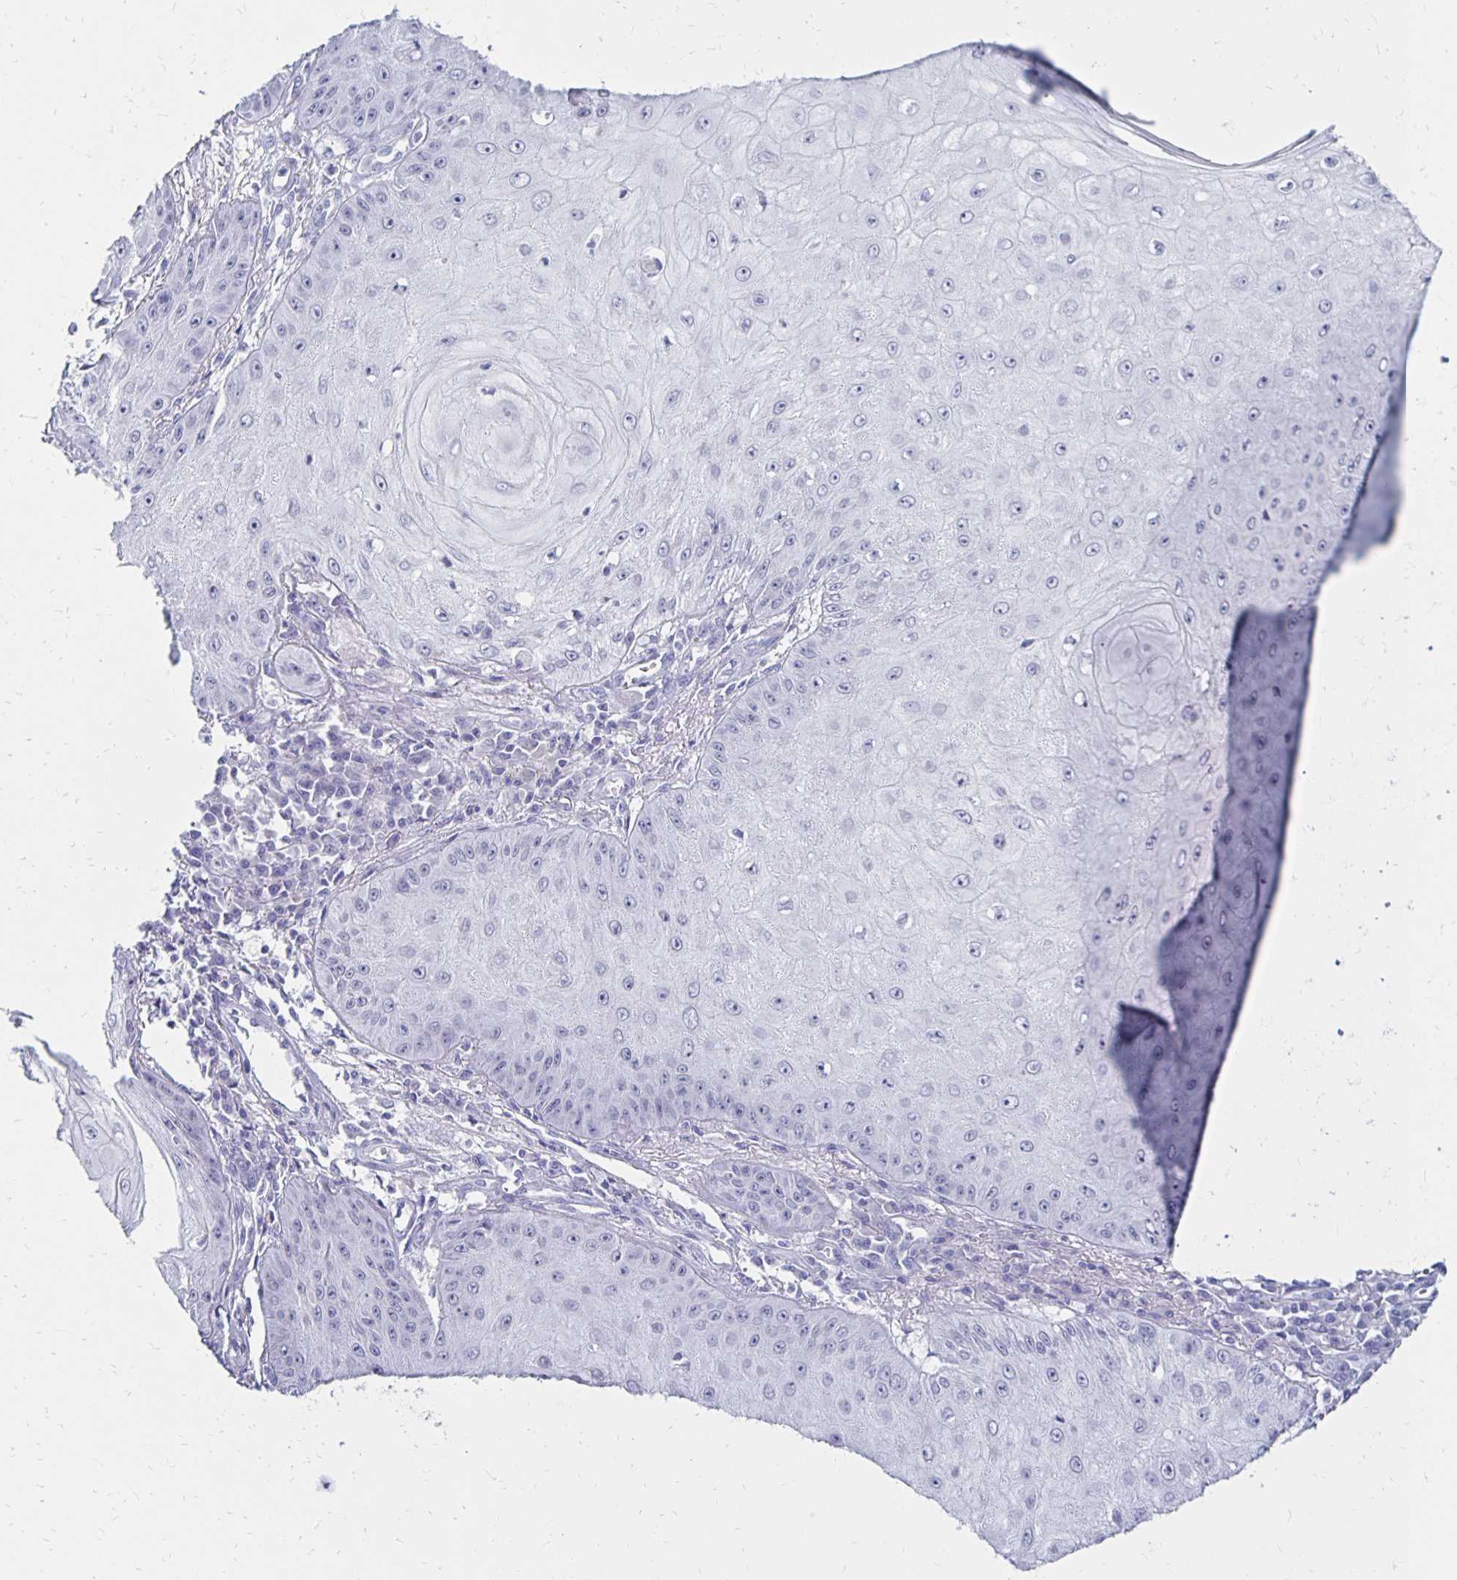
{"staining": {"intensity": "negative", "quantity": "none", "location": "none"}, "tissue": "skin cancer", "cell_type": "Tumor cells", "image_type": "cancer", "snomed": [{"axis": "morphology", "description": "Squamous cell carcinoma, NOS"}, {"axis": "topography", "description": "Skin"}], "caption": "This is a photomicrograph of IHC staining of skin squamous cell carcinoma, which shows no staining in tumor cells.", "gene": "SYT2", "patient": {"sex": "male", "age": 70}}